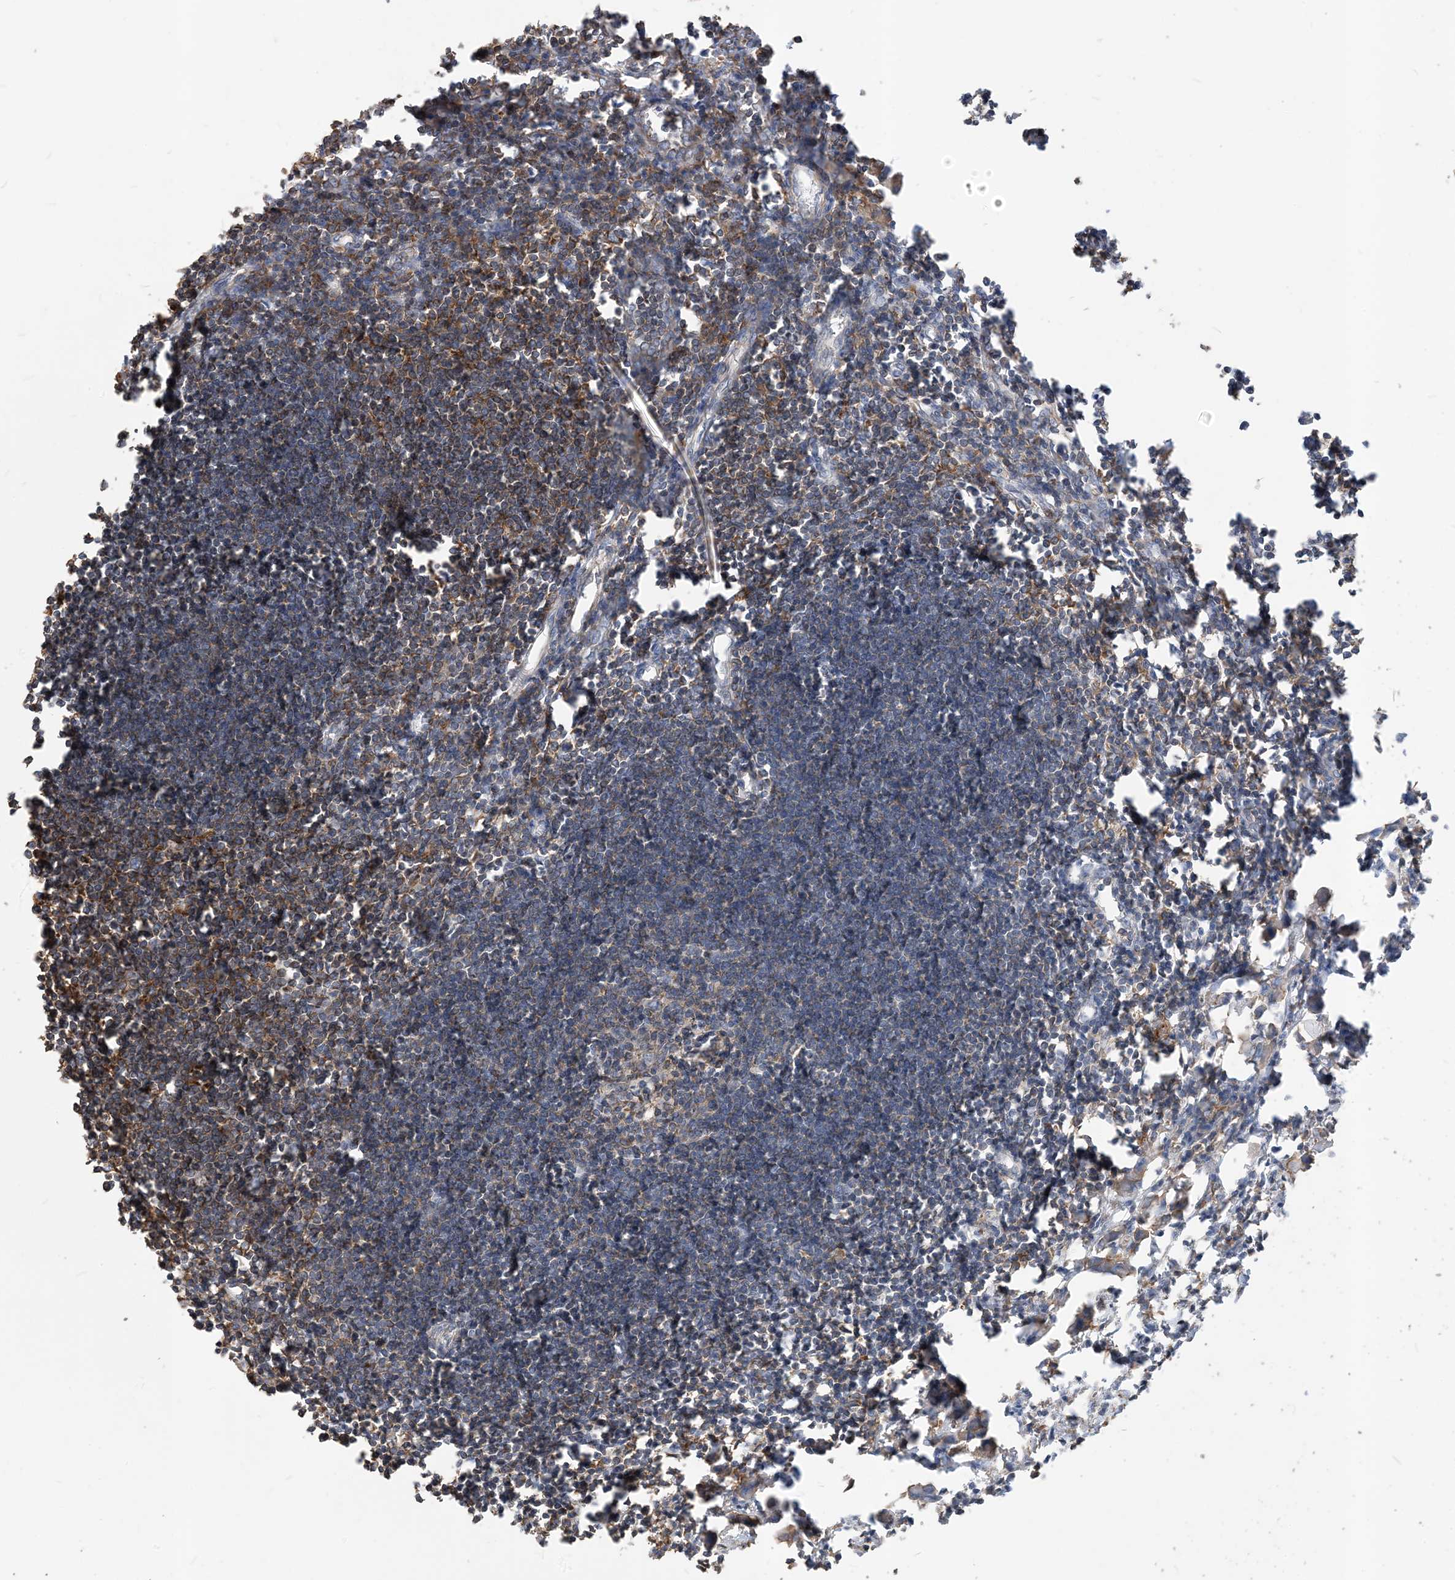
{"staining": {"intensity": "moderate", "quantity": "25%-75%", "location": "cytoplasmic/membranous"}, "tissue": "lymph node", "cell_type": "Non-germinal center cells", "image_type": "normal", "snomed": [{"axis": "morphology", "description": "Normal tissue, NOS"}, {"axis": "morphology", "description": "Malignant melanoma, Metastatic site"}, {"axis": "topography", "description": "Lymph node"}], "caption": "Non-germinal center cells show medium levels of moderate cytoplasmic/membranous staining in approximately 25%-75% of cells in normal lymph node.", "gene": "PARVG", "patient": {"sex": "male", "age": 41}}